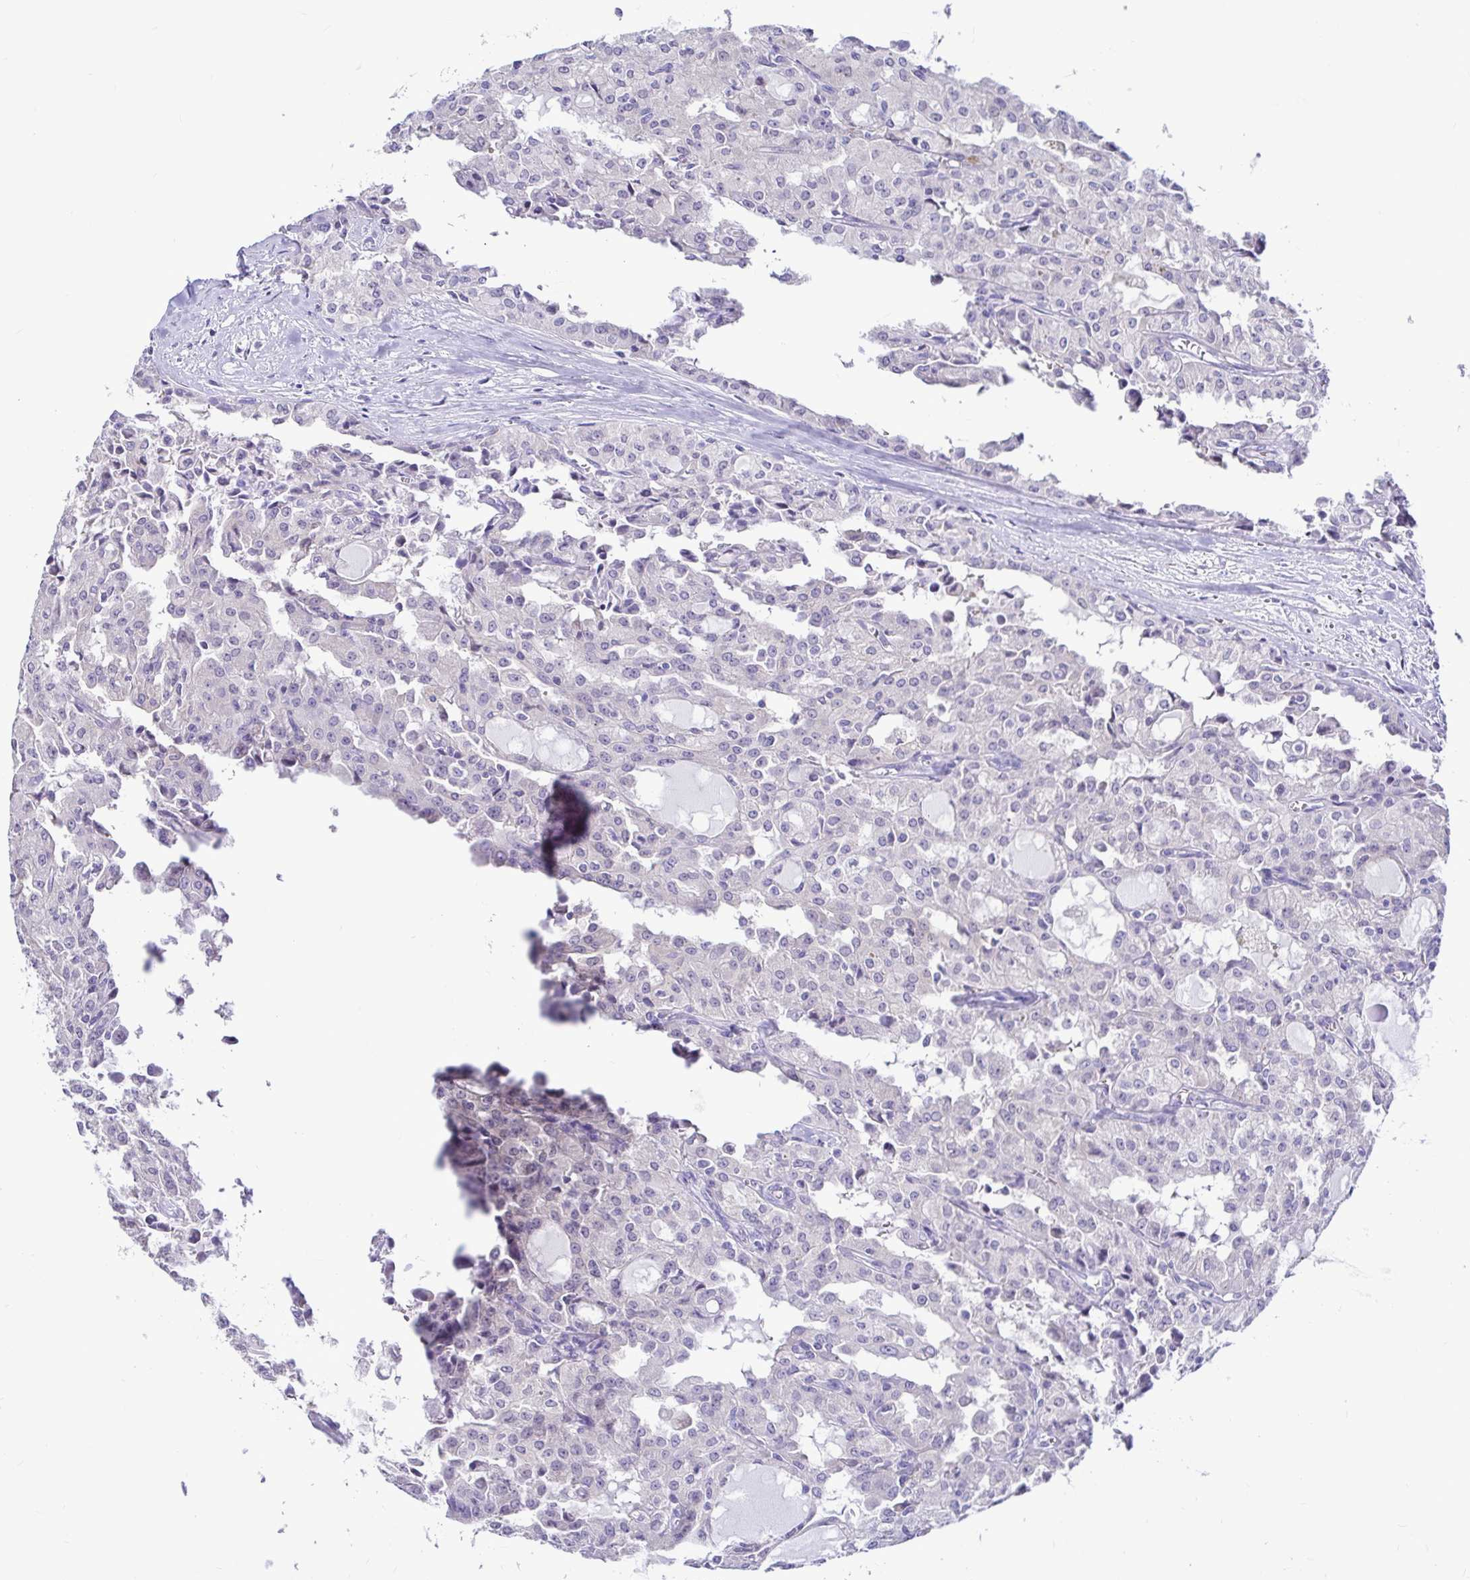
{"staining": {"intensity": "negative", "quantity": "none", "location": "none"}, "tissue": "head and neck cancer", "cell_type": "Tumor cells", "image_type": "cancer", "snomed": [{"axis": "morphology", "description": "Adenocarcinoma, NOS"}, {"axis": "topography", "description": "Head-Neck"}], "caption": "Immunohistochemistry photomicrograph of human head and neck cancer (adenocarcinoma) stained for a protein (brown), which demonstrates no positivity in tumor cells.", "gene": "BACE2", "patient": {"sex": "male", "age": 64}}